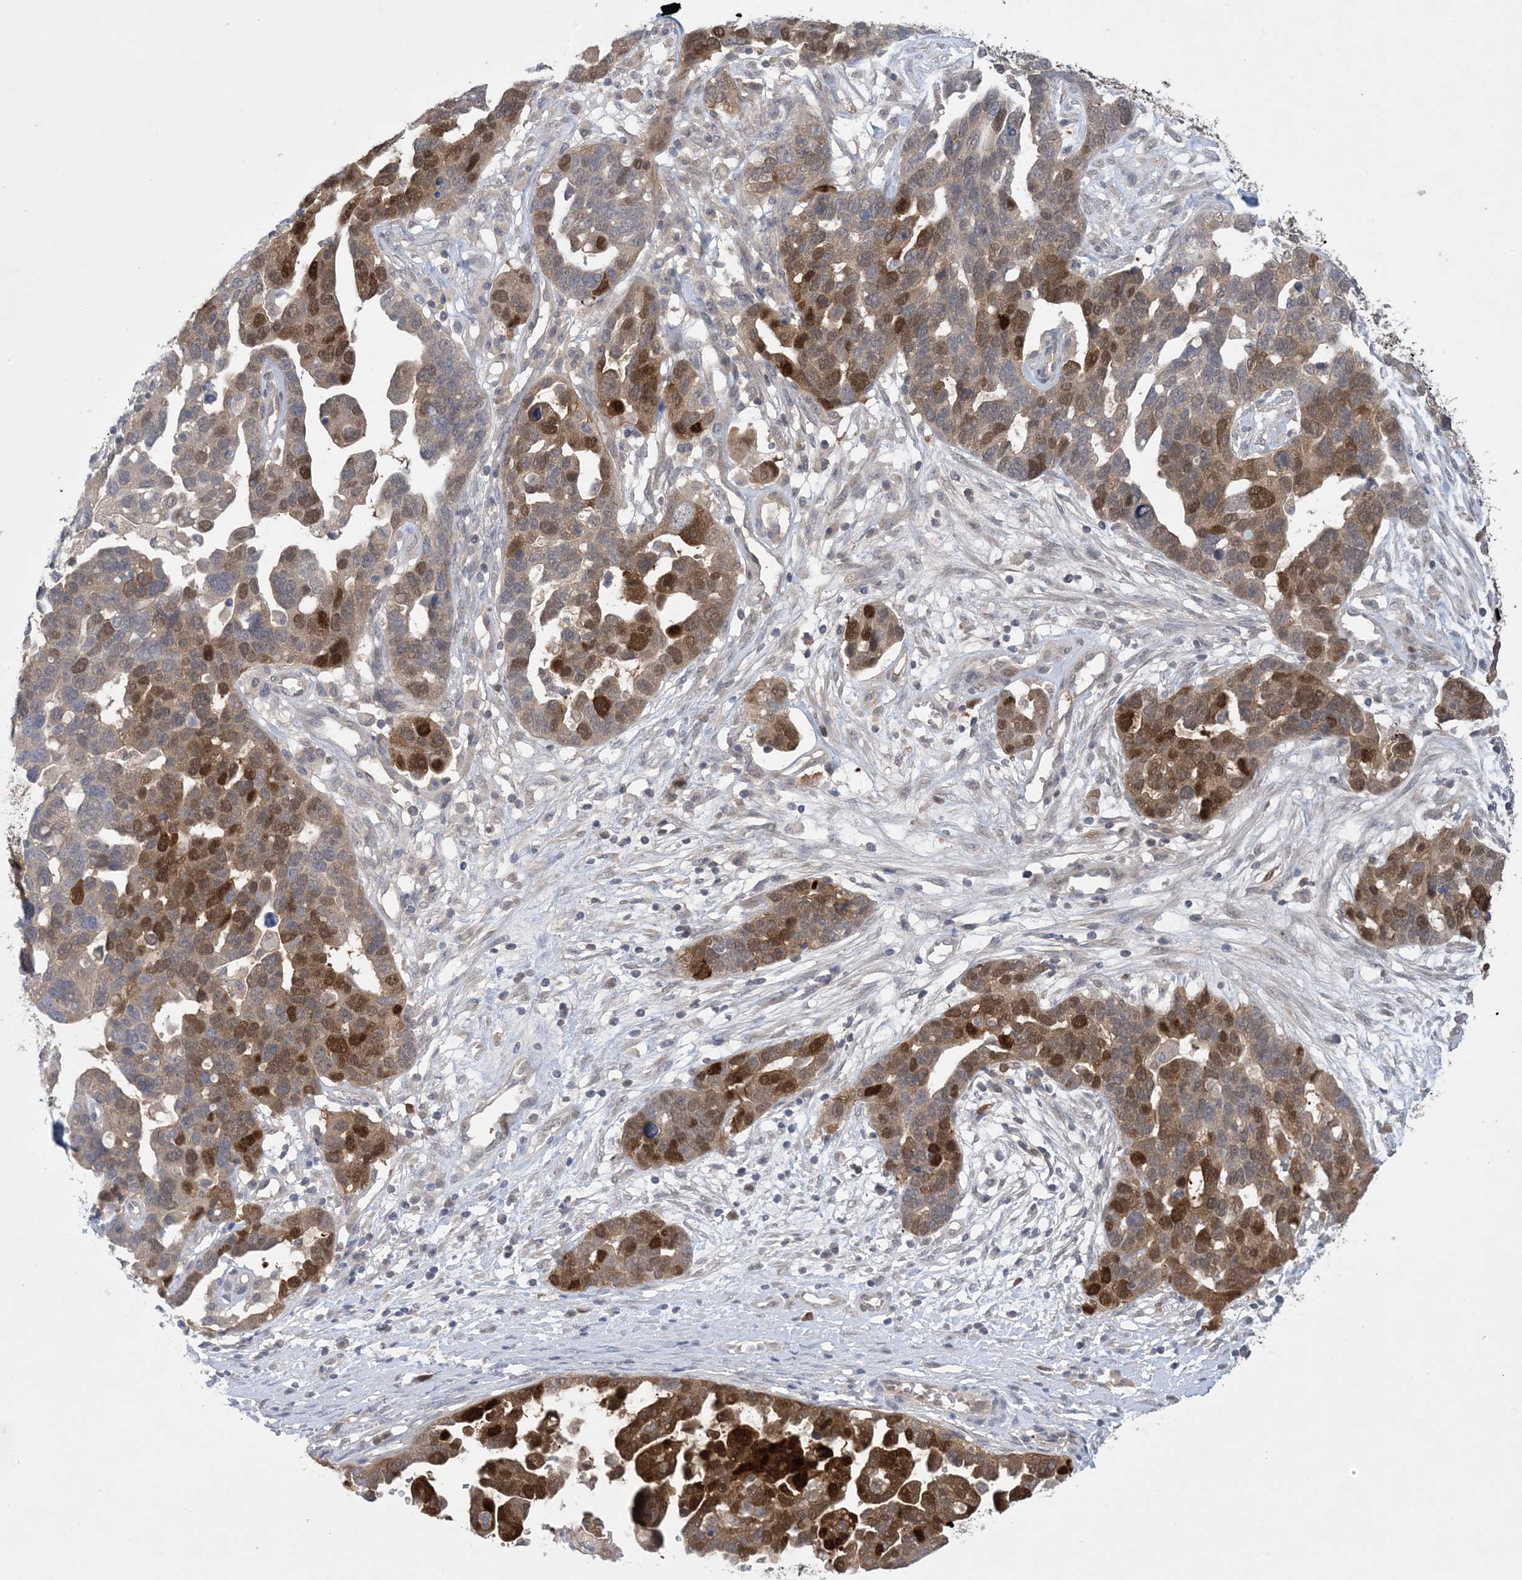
{"staining": {"intensity": "strong", "quantity": ">75%", "location": "cytoplasmic/membranous,nuclear"}, "tissue": "ovarian cancer", "cell_type": "Tumor cells", "image_type": "cancer", "snomed": [{"axis": "morphology", "description": "Cystadenocarcinoma, serous, NOS"}, {"axis": "topography", "description": "Ovary"}], "caption": "Ovarian serous cystadenocarcinoma stained with IHC shows strong cytoplasmic/membranous and nuclear staining in about >75% of tumor cells.", "gene": "HMGCS1", "patient": {"sex": "female", "age": 54}}